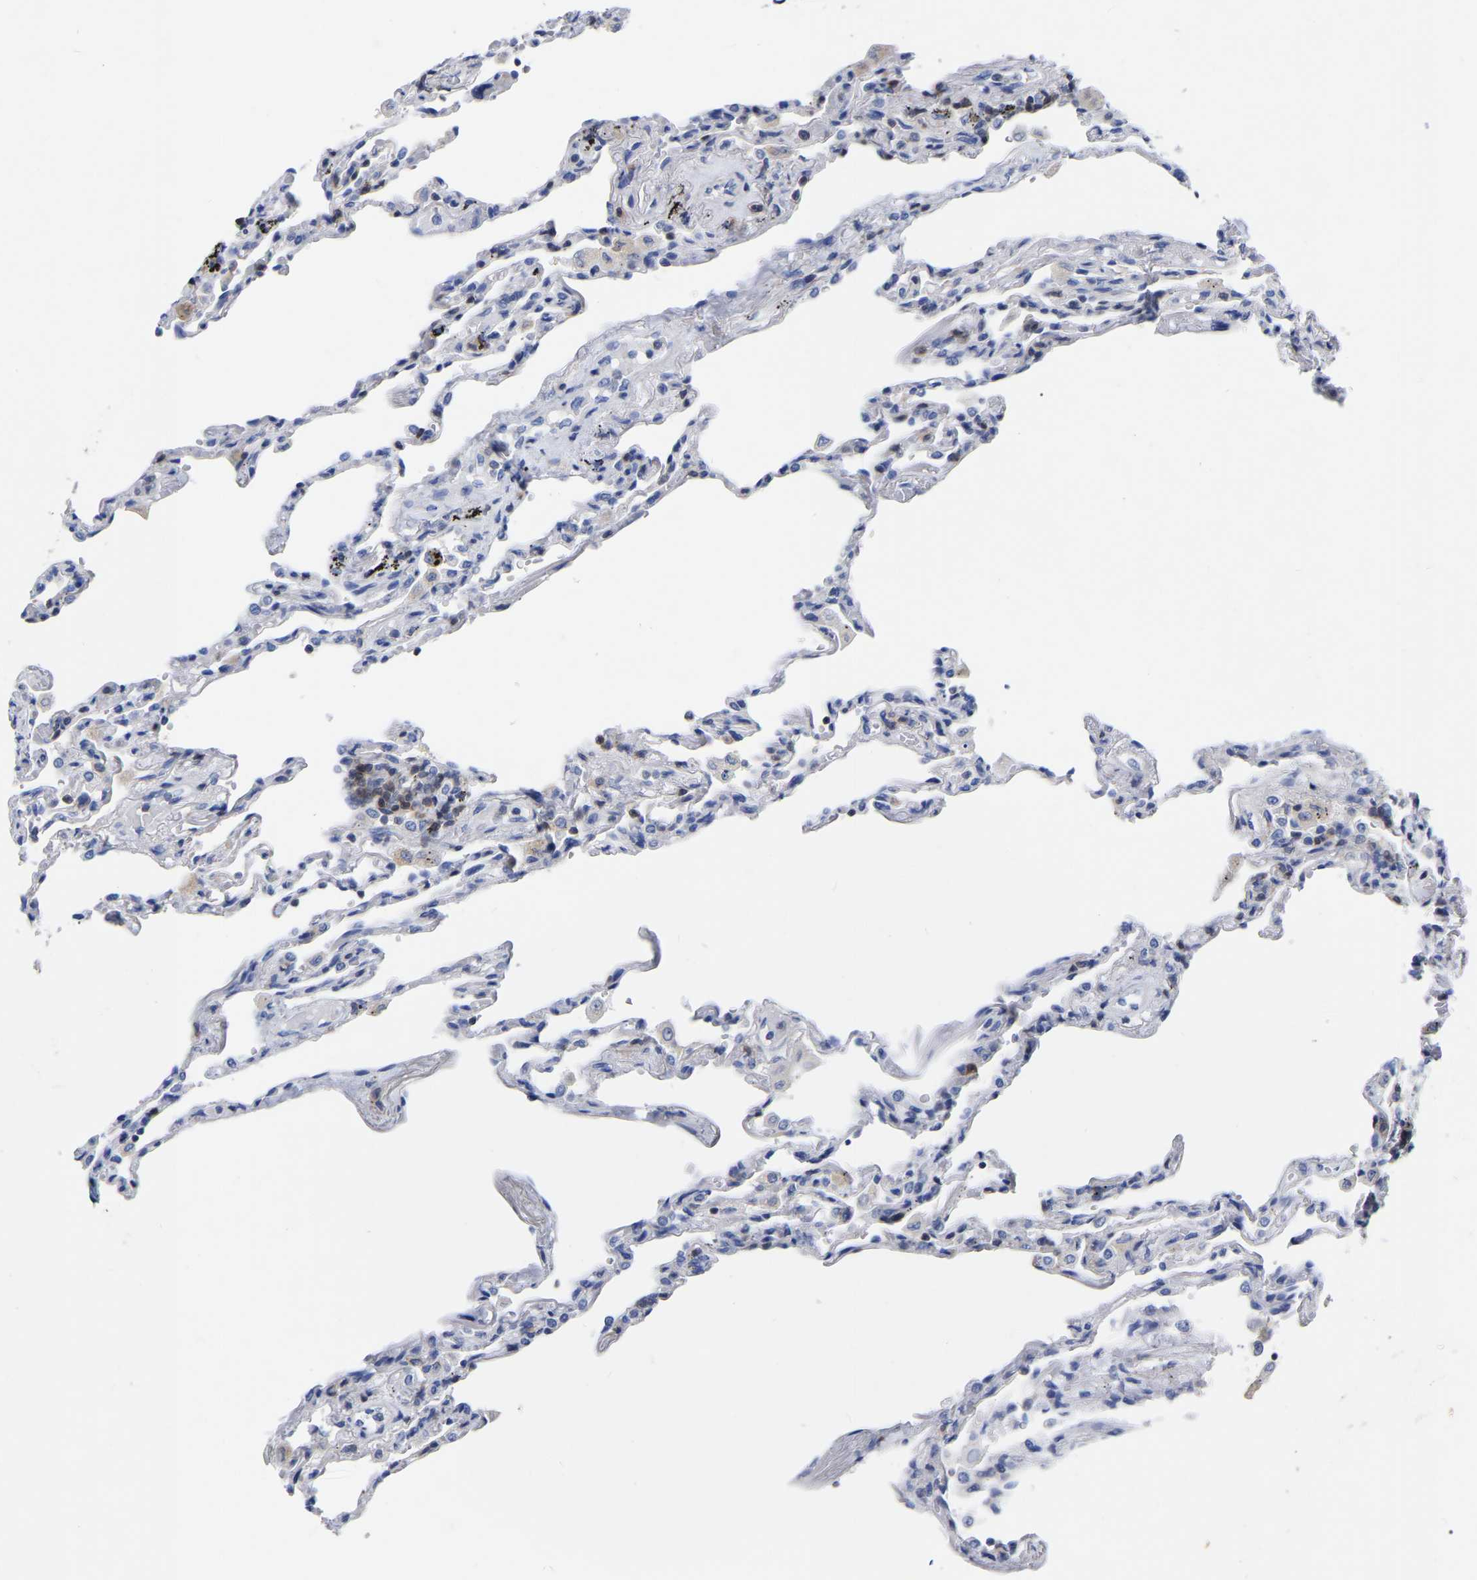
{"staining": {"intensity": "negative", "quantity": "none", "location": "none"}, "tissue": "lung", "cell_type": "Alveolar cells", "image_type": "normal", "snomed": [{"axis": "morphology", "description": "Normal tissue, NOS"}, {"axis": "topography", "description": "Lung"}], "caption": "DAB (3,3'-diaminobenzidine) immunohistochemical staining of benign lung demonstrates no significant expression in alveolar cells. (Brightfield microscopy of DAB immunohistochemistry at high magnification).", "gene": "PTPN7", "patient": {"sex": "male", "age": 59}}